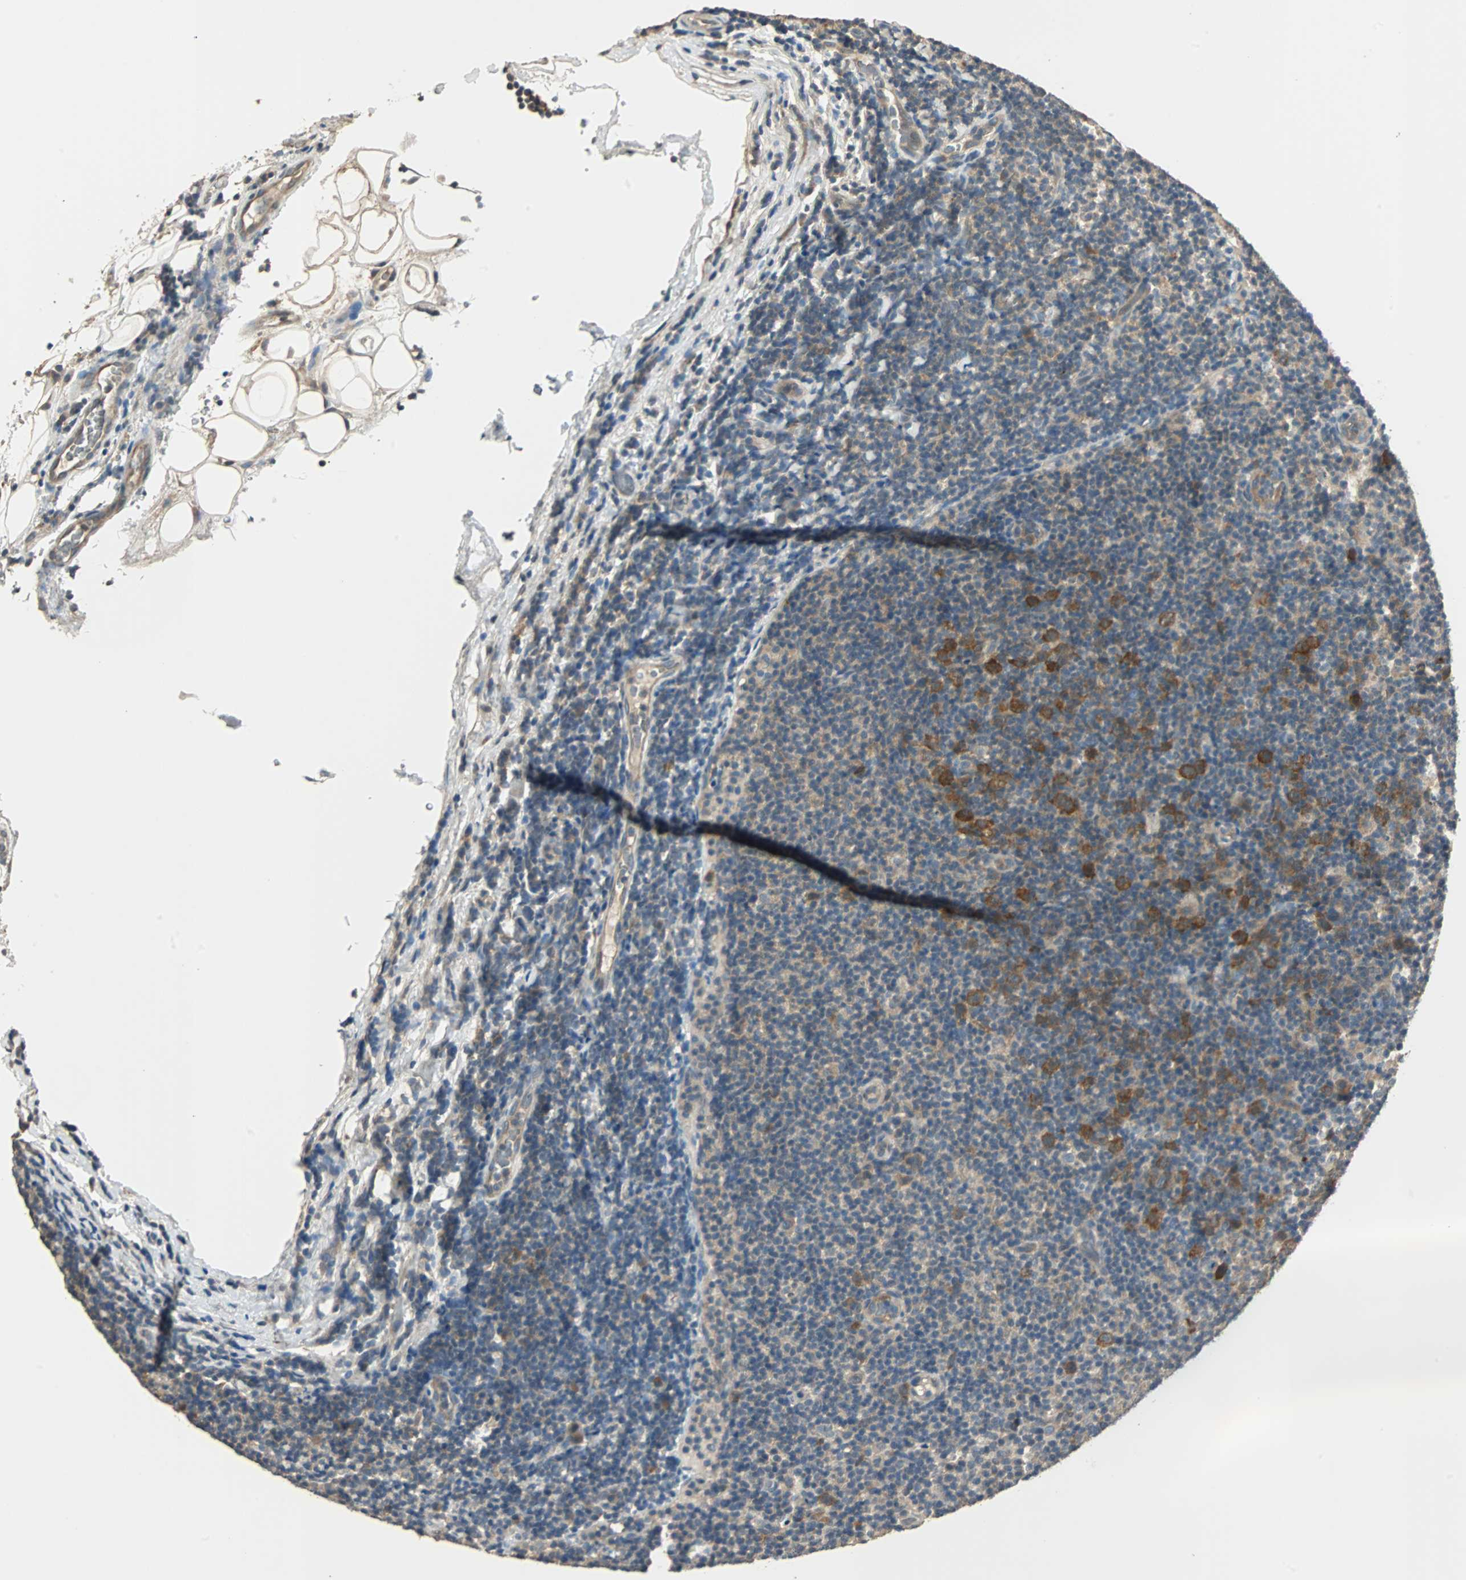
{"staining": {"intensity": "weak", "quantity": "25%-75%", "location": "cytoplasmic/membranous"}, "tissue": "lymphoma", "cell_type": "Tumor cells", "image_type": "cancer", "snomed": [{"axis": "morphology", "description": "Malignant lymphoma, non-Hodgkin's type, Low grade"}, {"axis": "topography", "description": "Lymph node"}], "caption": "High-magnification brightfield microscopy of malignant lymphoma, non-Hodgkin's type (low-grade) stained with DAB (brown) and counterstained with hematoxylin (blue). tumor cells exhibit weak cytoplasmic/membranous staining is present in about25%-75% of cells.", "gene": "ABHD2", "patient": {"sex": "male", "age": 83}}